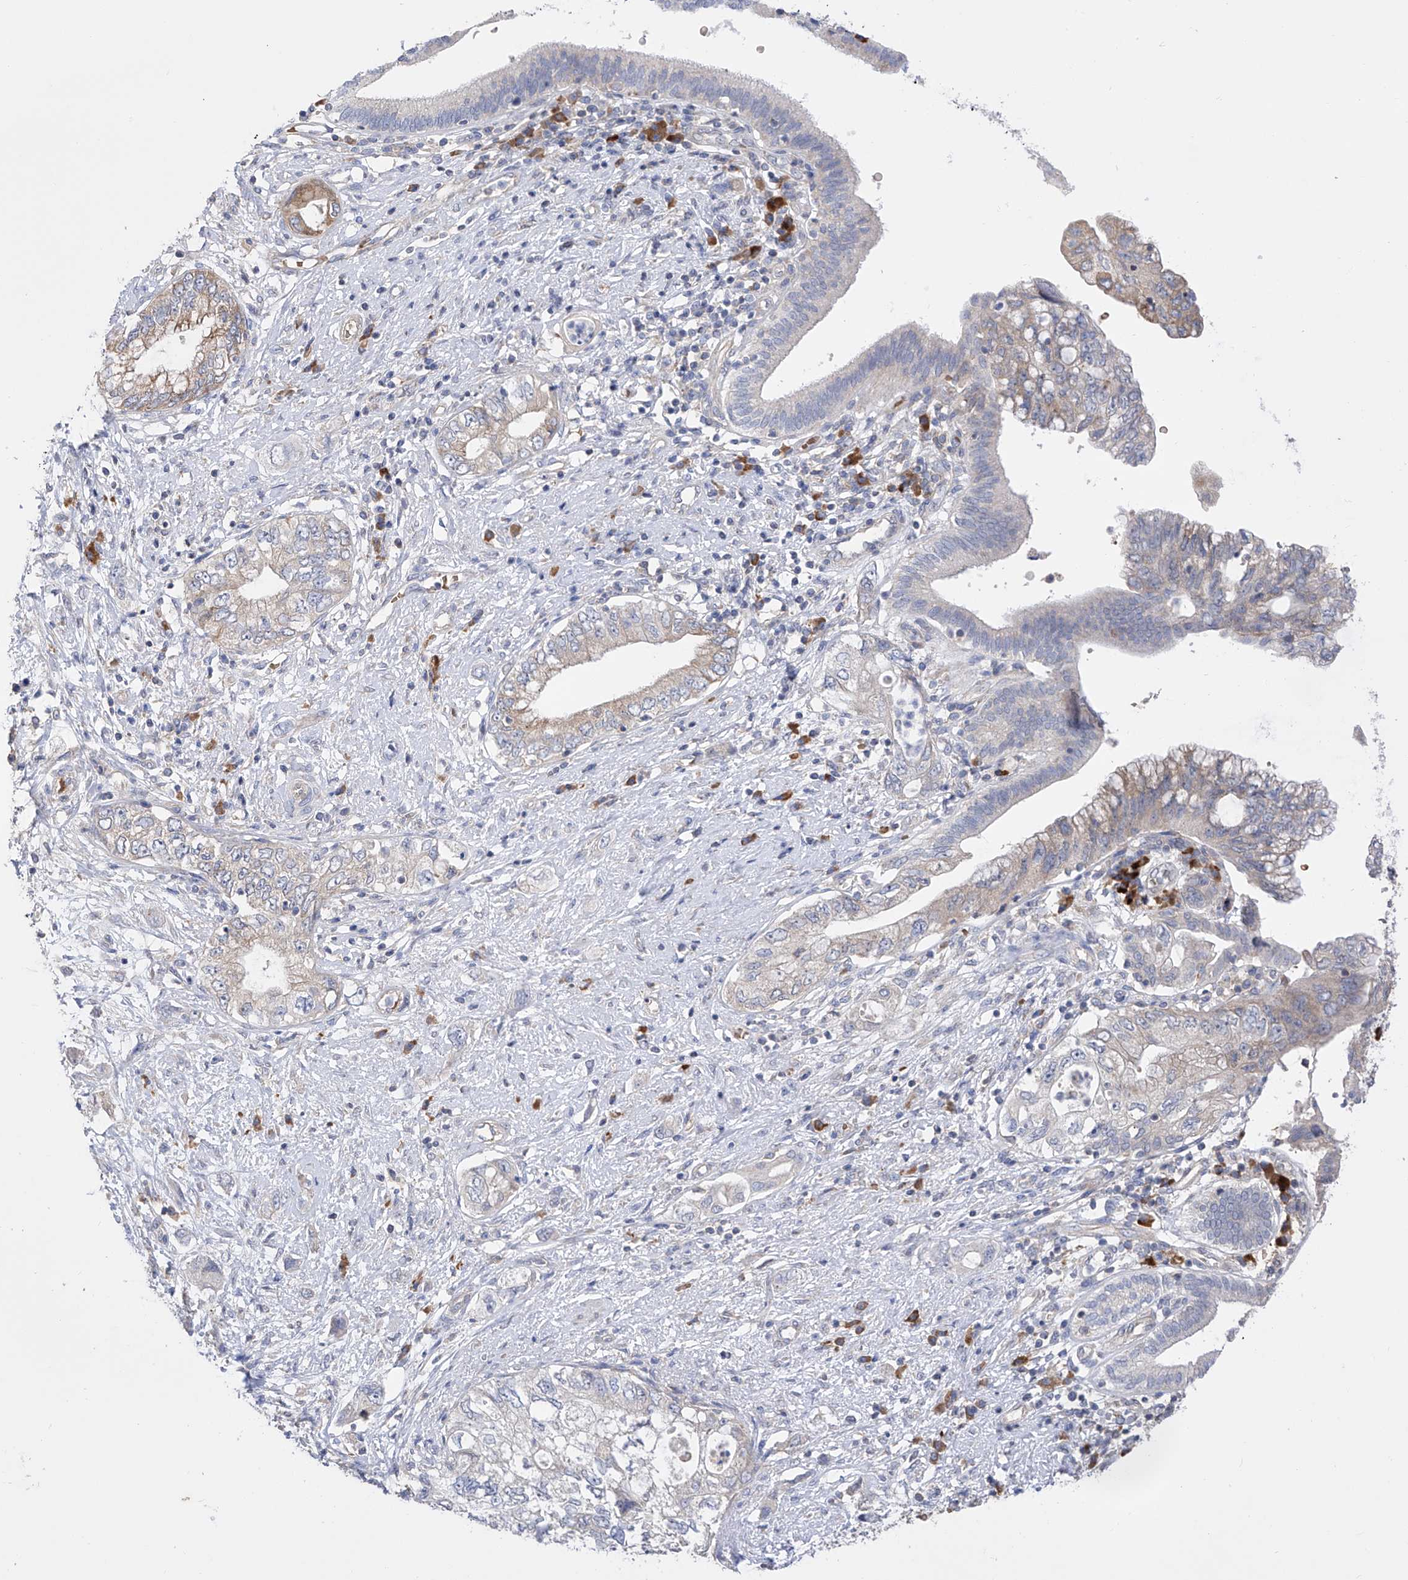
{"staining": {"intensity": "moderate", "quantity": "<25%", "location": "cytoplasmic/membranous"}, "tissue": "pancreatic cancer", "cell_type": "Tumor cells", "image_type": "cancer", "snomed": [{"axis": "morphology", "description": "Adenocarcinoma, NOS"}, {"axis": "topography", "description": "Pancreas"}], "caption": "This photomicrograph shows immunohistochemistry (IHC) staining of pancreatic cancer (adenocarcinoma), with low moderate cytoplasmic/membranous staining in approximately <25% of tumor cells.", "gene": "NFATC4", "patient": {"sex": "female", "age": 73}}